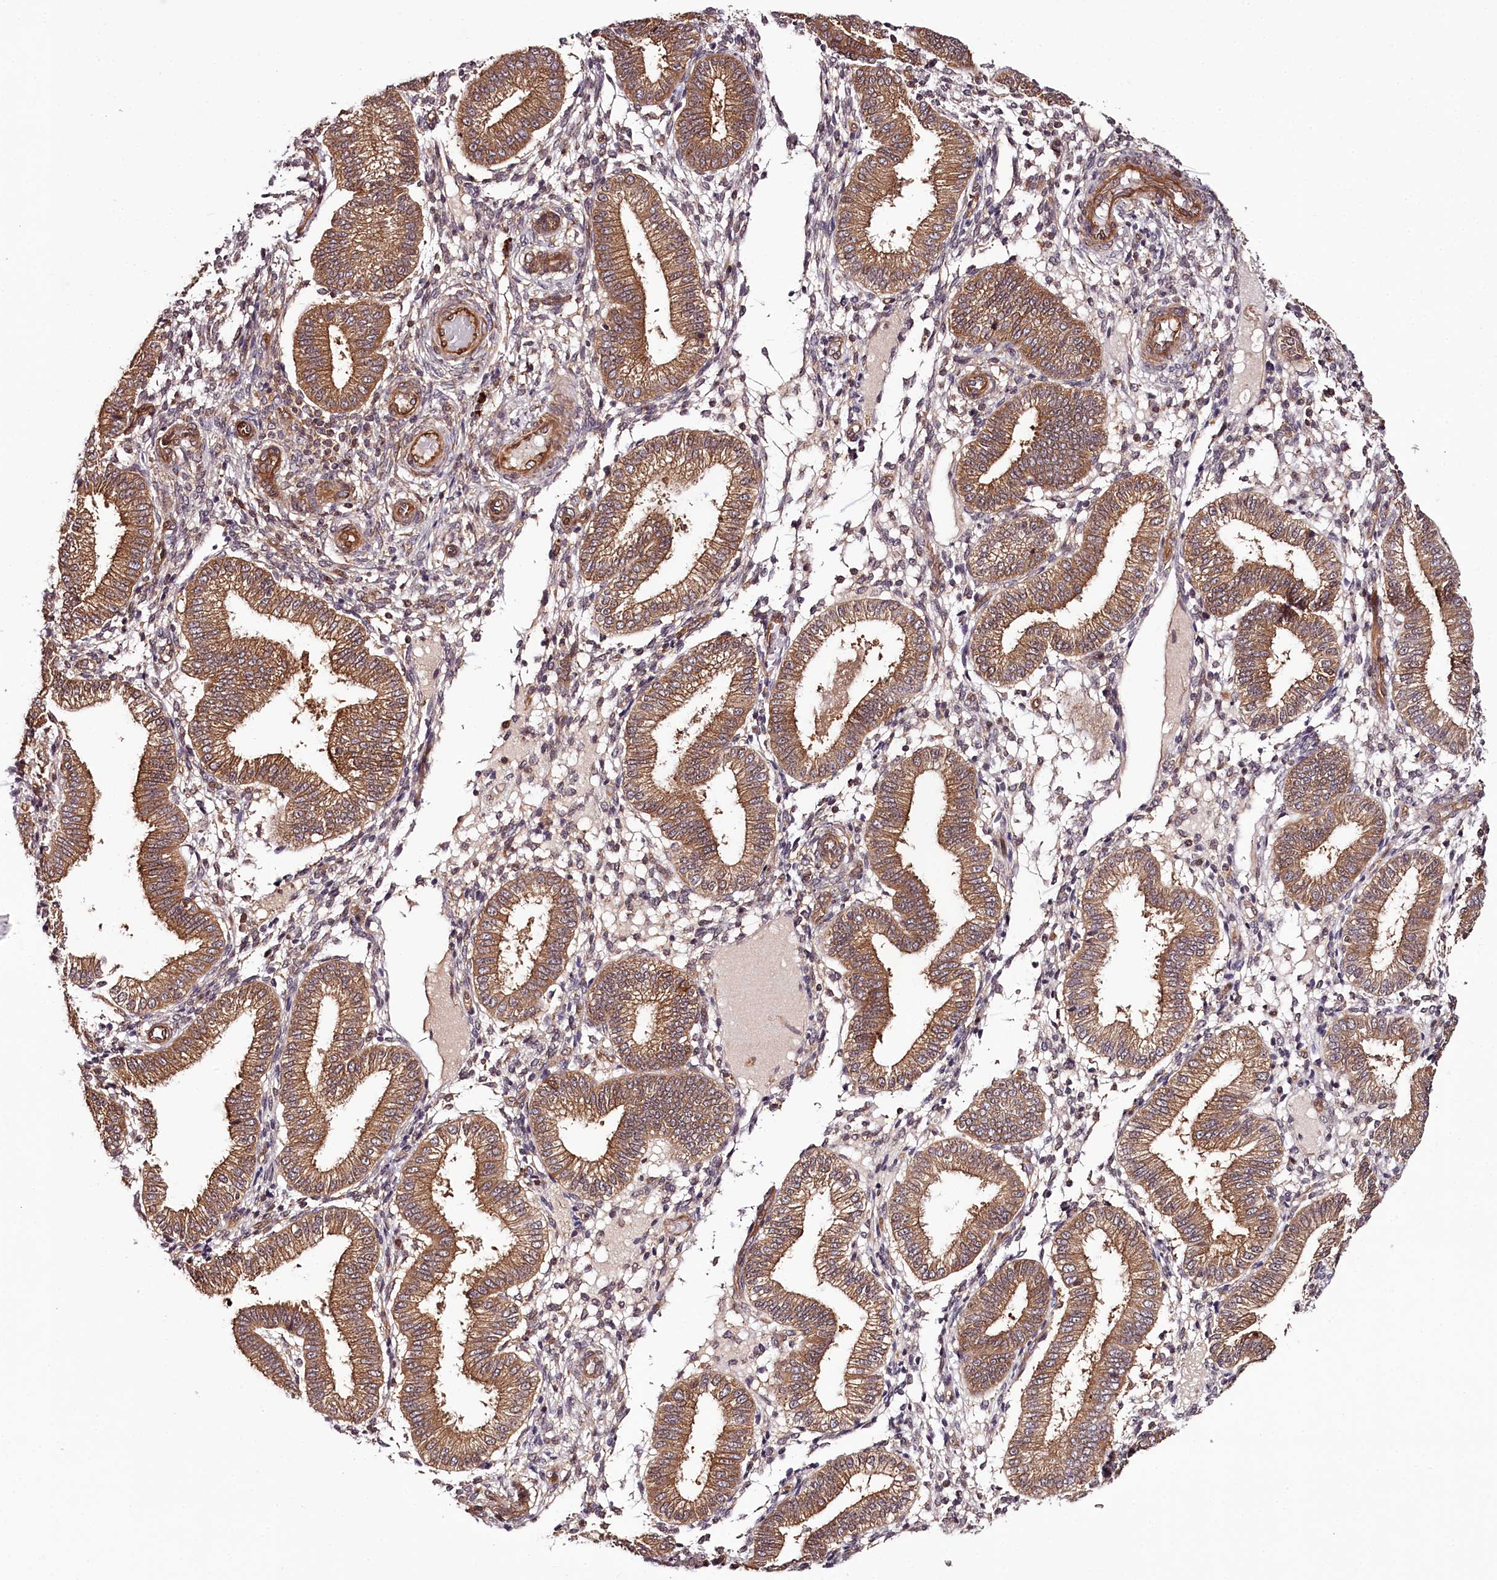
{"staining": {"intensity": "moderate", "quantity": "25%-75%", "location": "cytoplasmic/membranous"}, "tissue": "endometrium", "cell_type": "Cells in endometrial stroma", "image_type": "normal", "snomed": [{"axis": "morphology", "description": "Normal tissue, NOS"}, {"axis": "topography", "description": "Endometrium"}], "caption": "Protein staining of benign endometrium displays moderate cytoplasmic/membranous staining in about 25%-75% of cells in endometrial stroma.", "gene": "TARS1", "patient": {"sex": "female", "age": 39}}